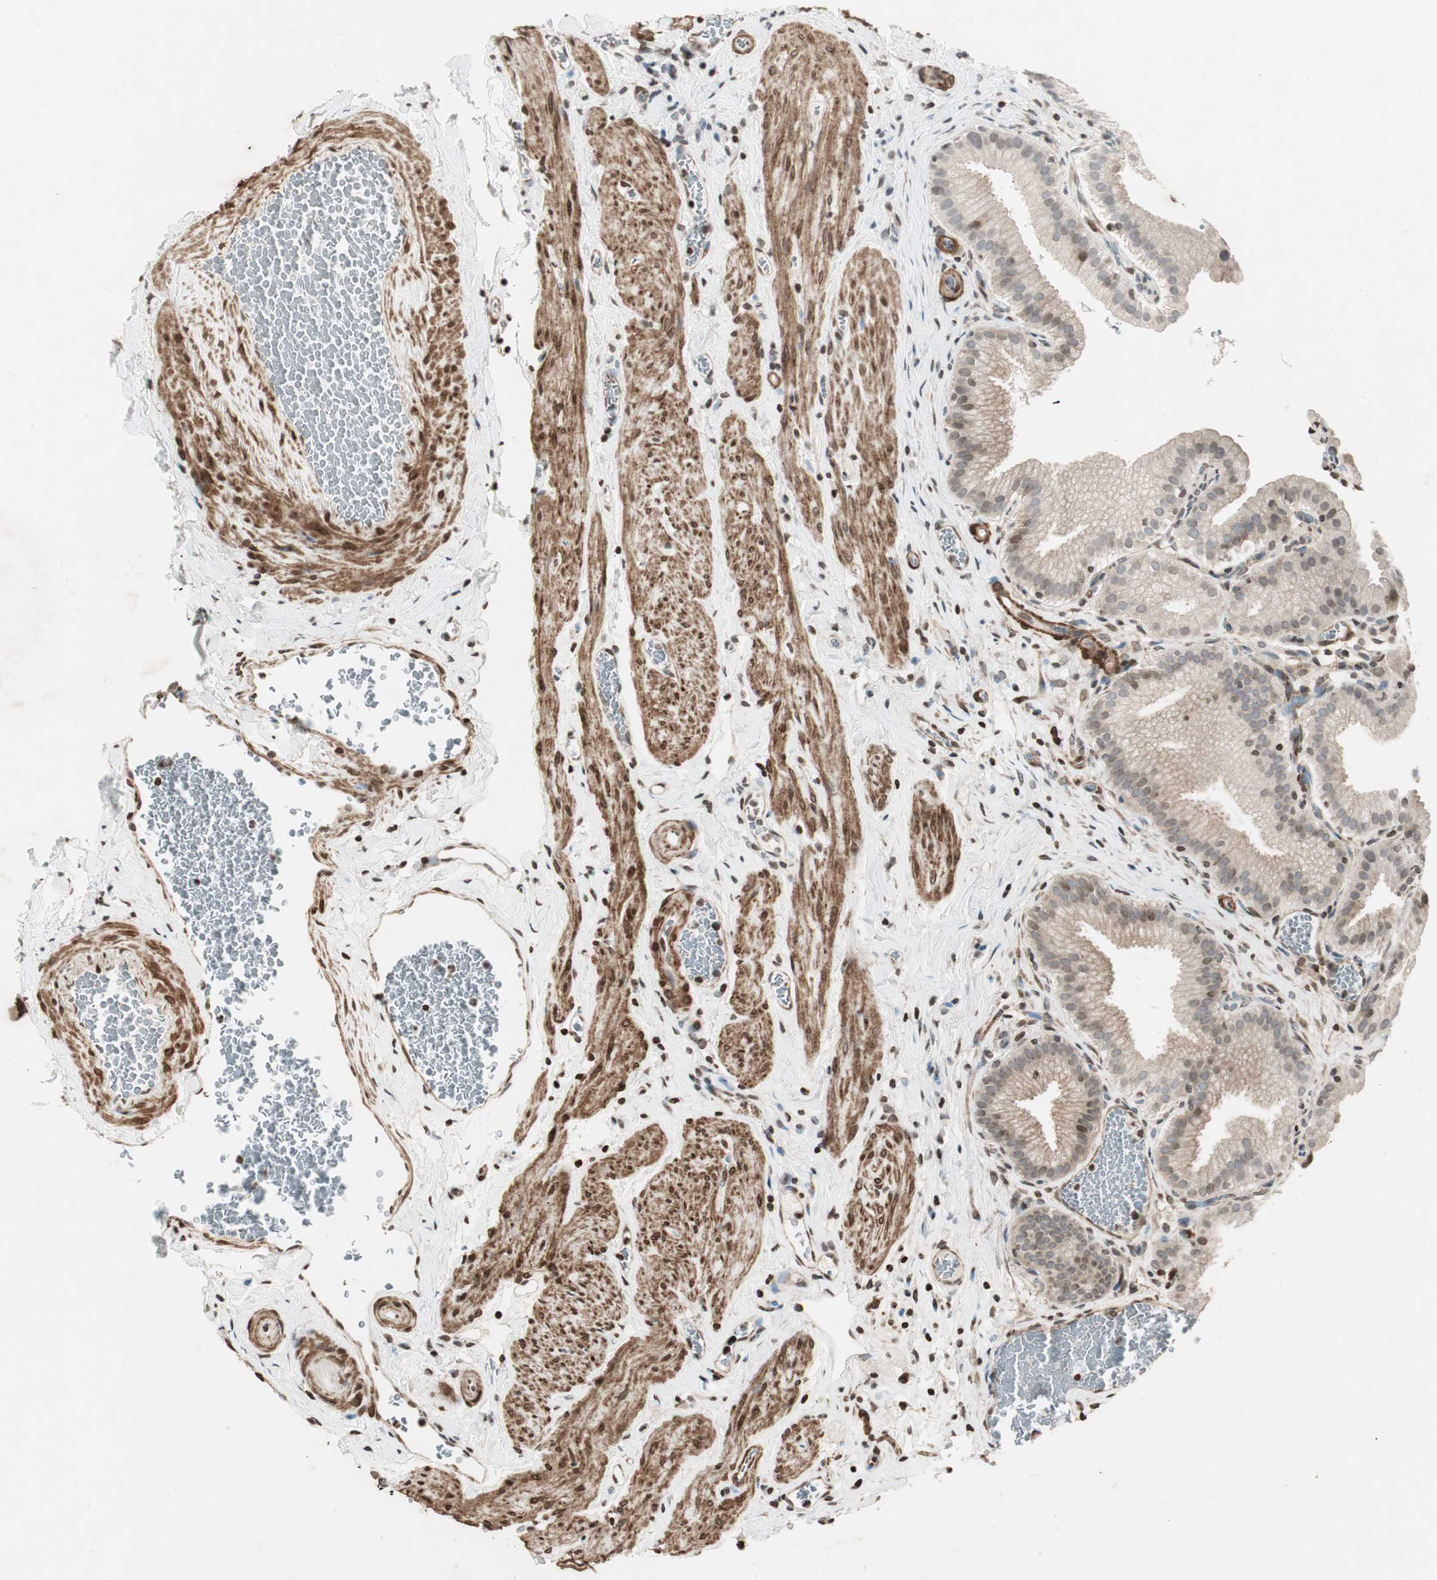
{"staining": {"intensity": "weak", "quantity": ">75%", "location": "cytoplasmic/membranous,nuclear"}, "tissue": "gallbladder", "cell_type": "Glandular cells", "image_type": "normal", "snomed": [{"axis": "morphology", "description": "Normal tissue, NOS"}, {"axis": "topography", "description": "Gallbladder"}], "caption": "An IHC photomicrograph of normal tissue is shown. Protein staining in brown shows weak cytoplasmic/membranous,nuclear positivity in gallbladder within glandular cells. (Brightfield microscopy of DAB IHC at high magnification).", "gene": "PRKG1", "patient": {"sex": "male", "age": 54}}